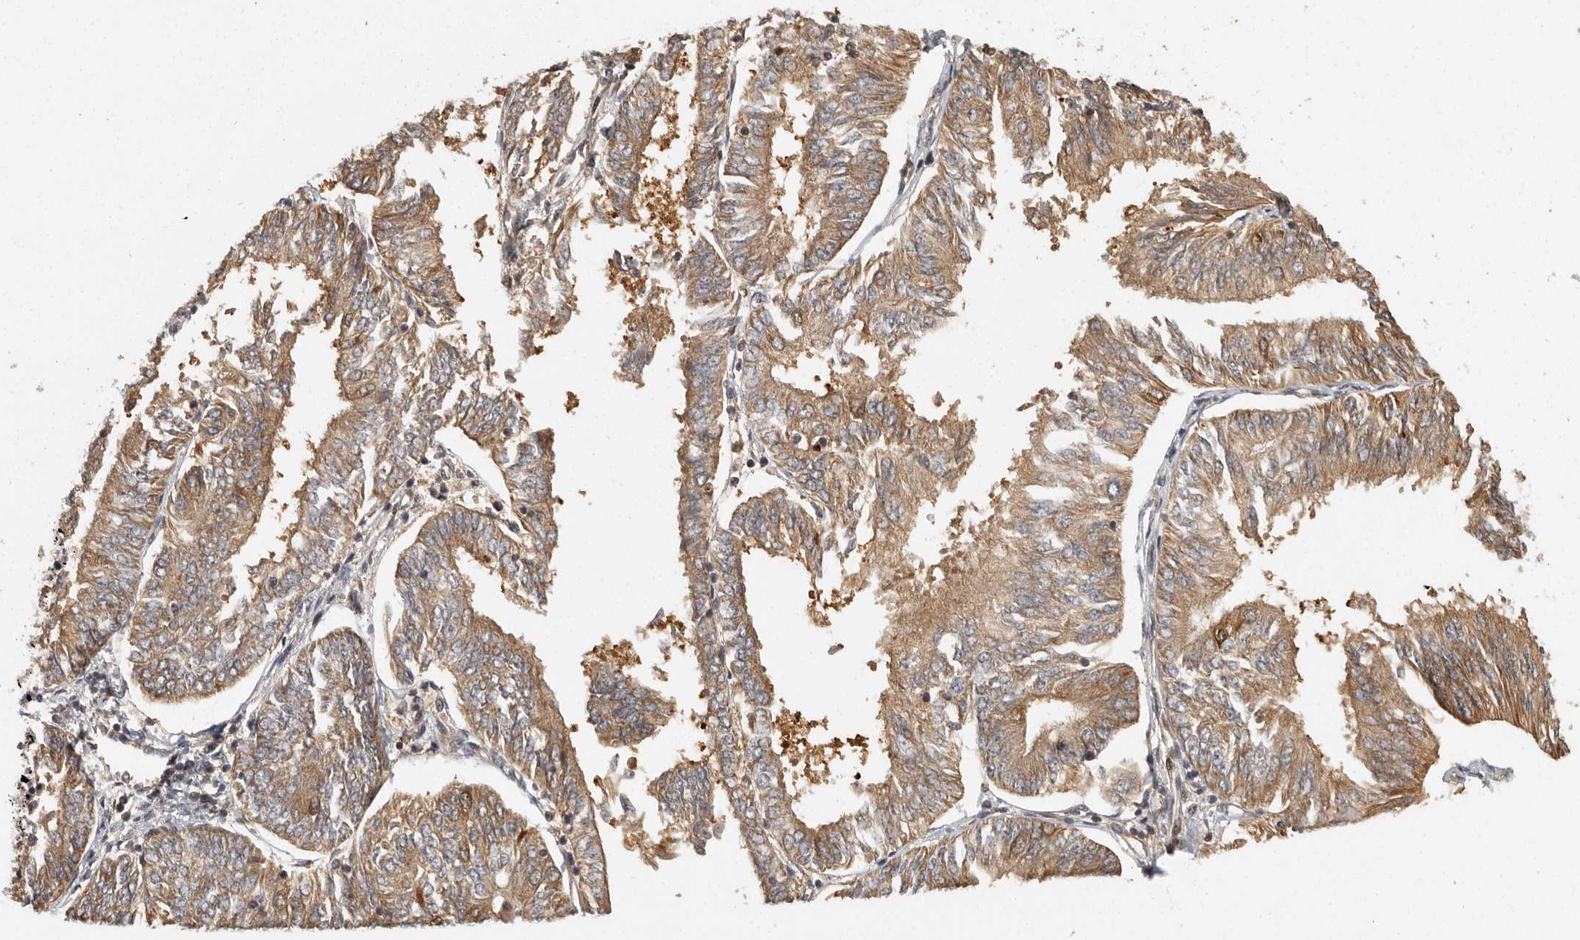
{"staining": {"intensity": "moderate", "quantity": ">75%", "location": "cytoplasmic/membranous"}, "tissue": "endometrial cancer", "cell_type": "Tumor cells", "image_type": "cancer", "snomed": [{"axis": "morphology", "description": "Adenocarcinoma, NOS"}, {"axis": "topography", "description": "Endometrium"}], "caption": "A brown stain labels moderate cytoplasmic/membranous positivity of a protein in human adenocarcinoma (endometrial) tumor cells.", "gene": "SWT1", "patient": {"sex": "female", "age": 58}}